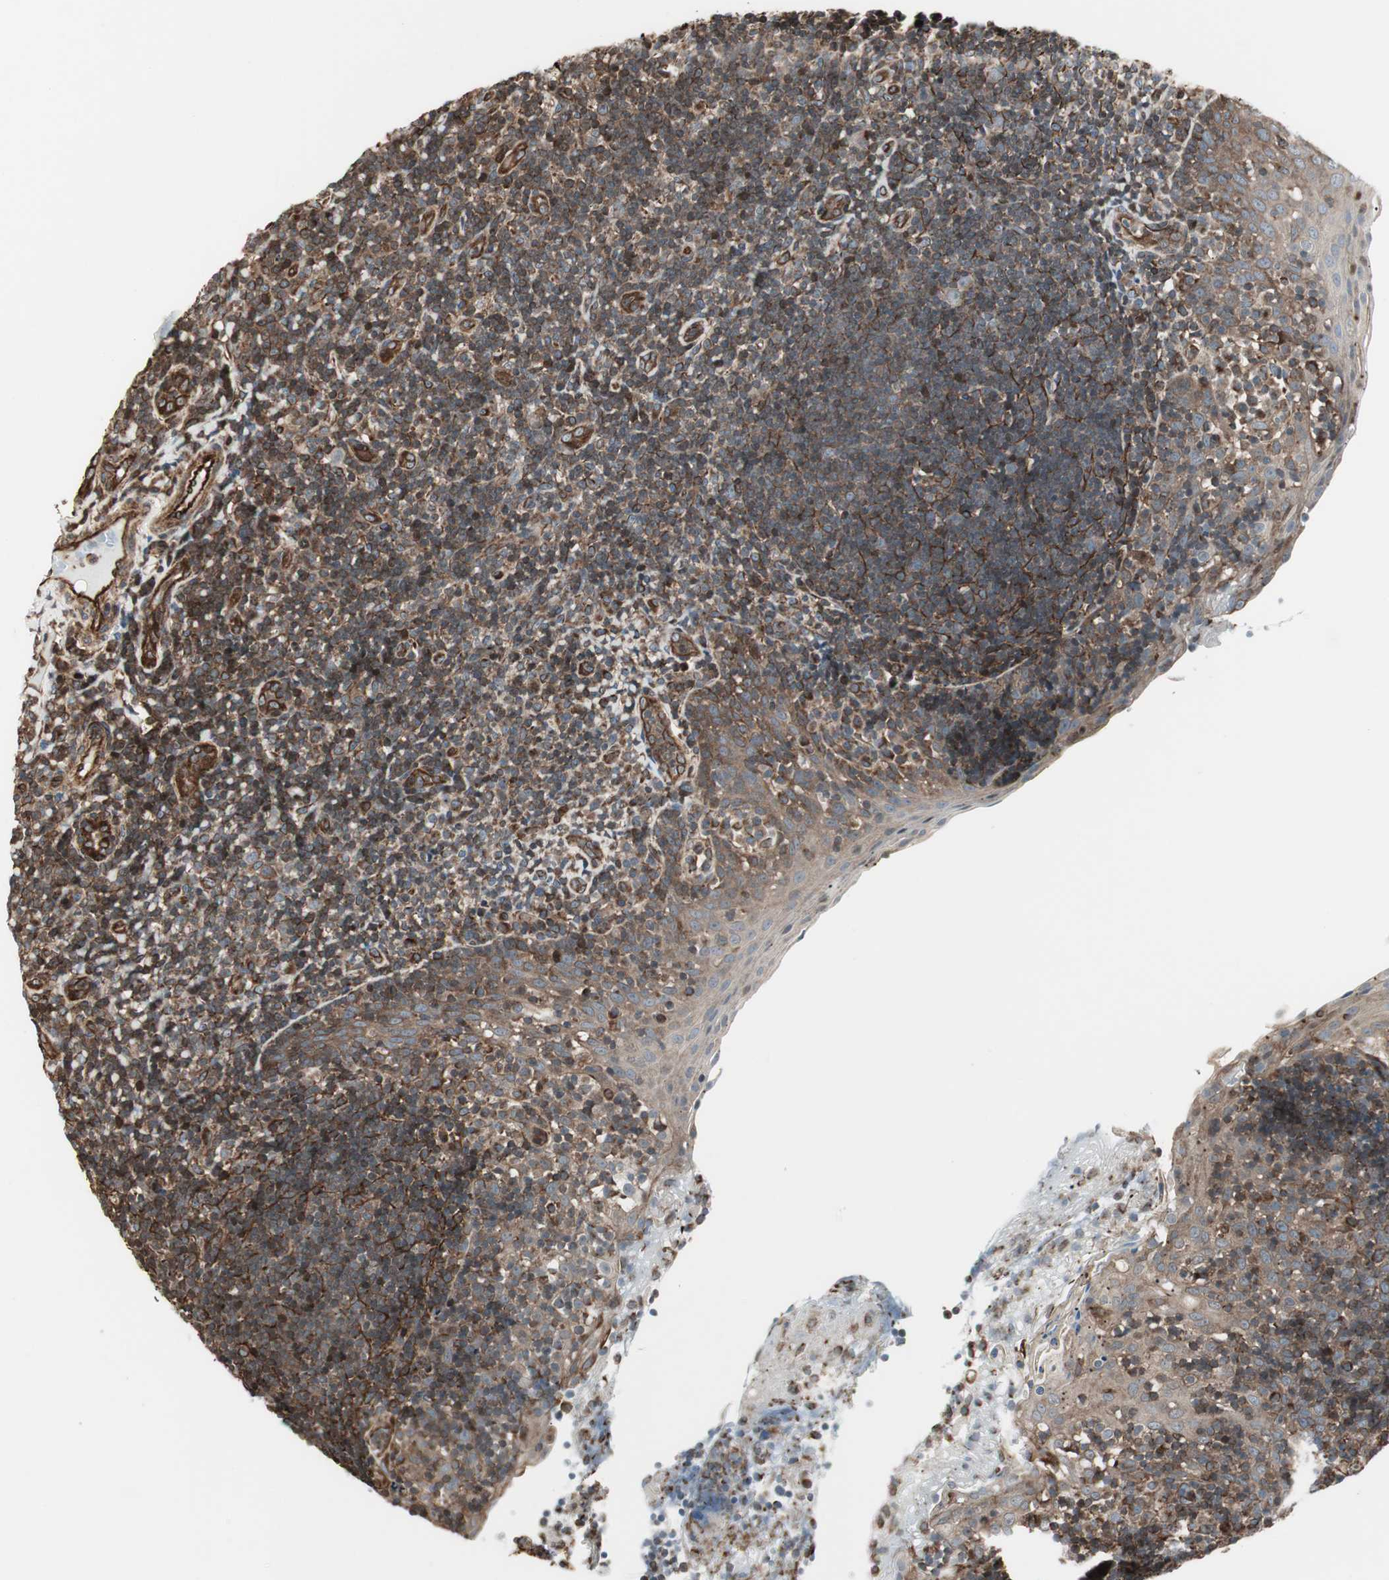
{"staining": {"intensity": "weak", "quantity": ">75%", "location": "cytoplasmic/membranous"}, "tissue": "tonsil", "cell_type": "Germinal center cells", "image_type": "normal", "snomed": [{"axis": "morphology", "description": "Normal tissue, NOS"}, {"axis": "topography", "description": "Tonsil"}], "caption": "Germinal center cells reveal low levels of weak cytoplasmic/membranous positivity in about >75% of cells in benign human tonsil. The staining was performed using DAB, with brown indicating positive protein expression. Nuclei are stained blue with hematoxylin.", "gene": "MAD2L2", "patient": {"sex": "female", "age": 40}}